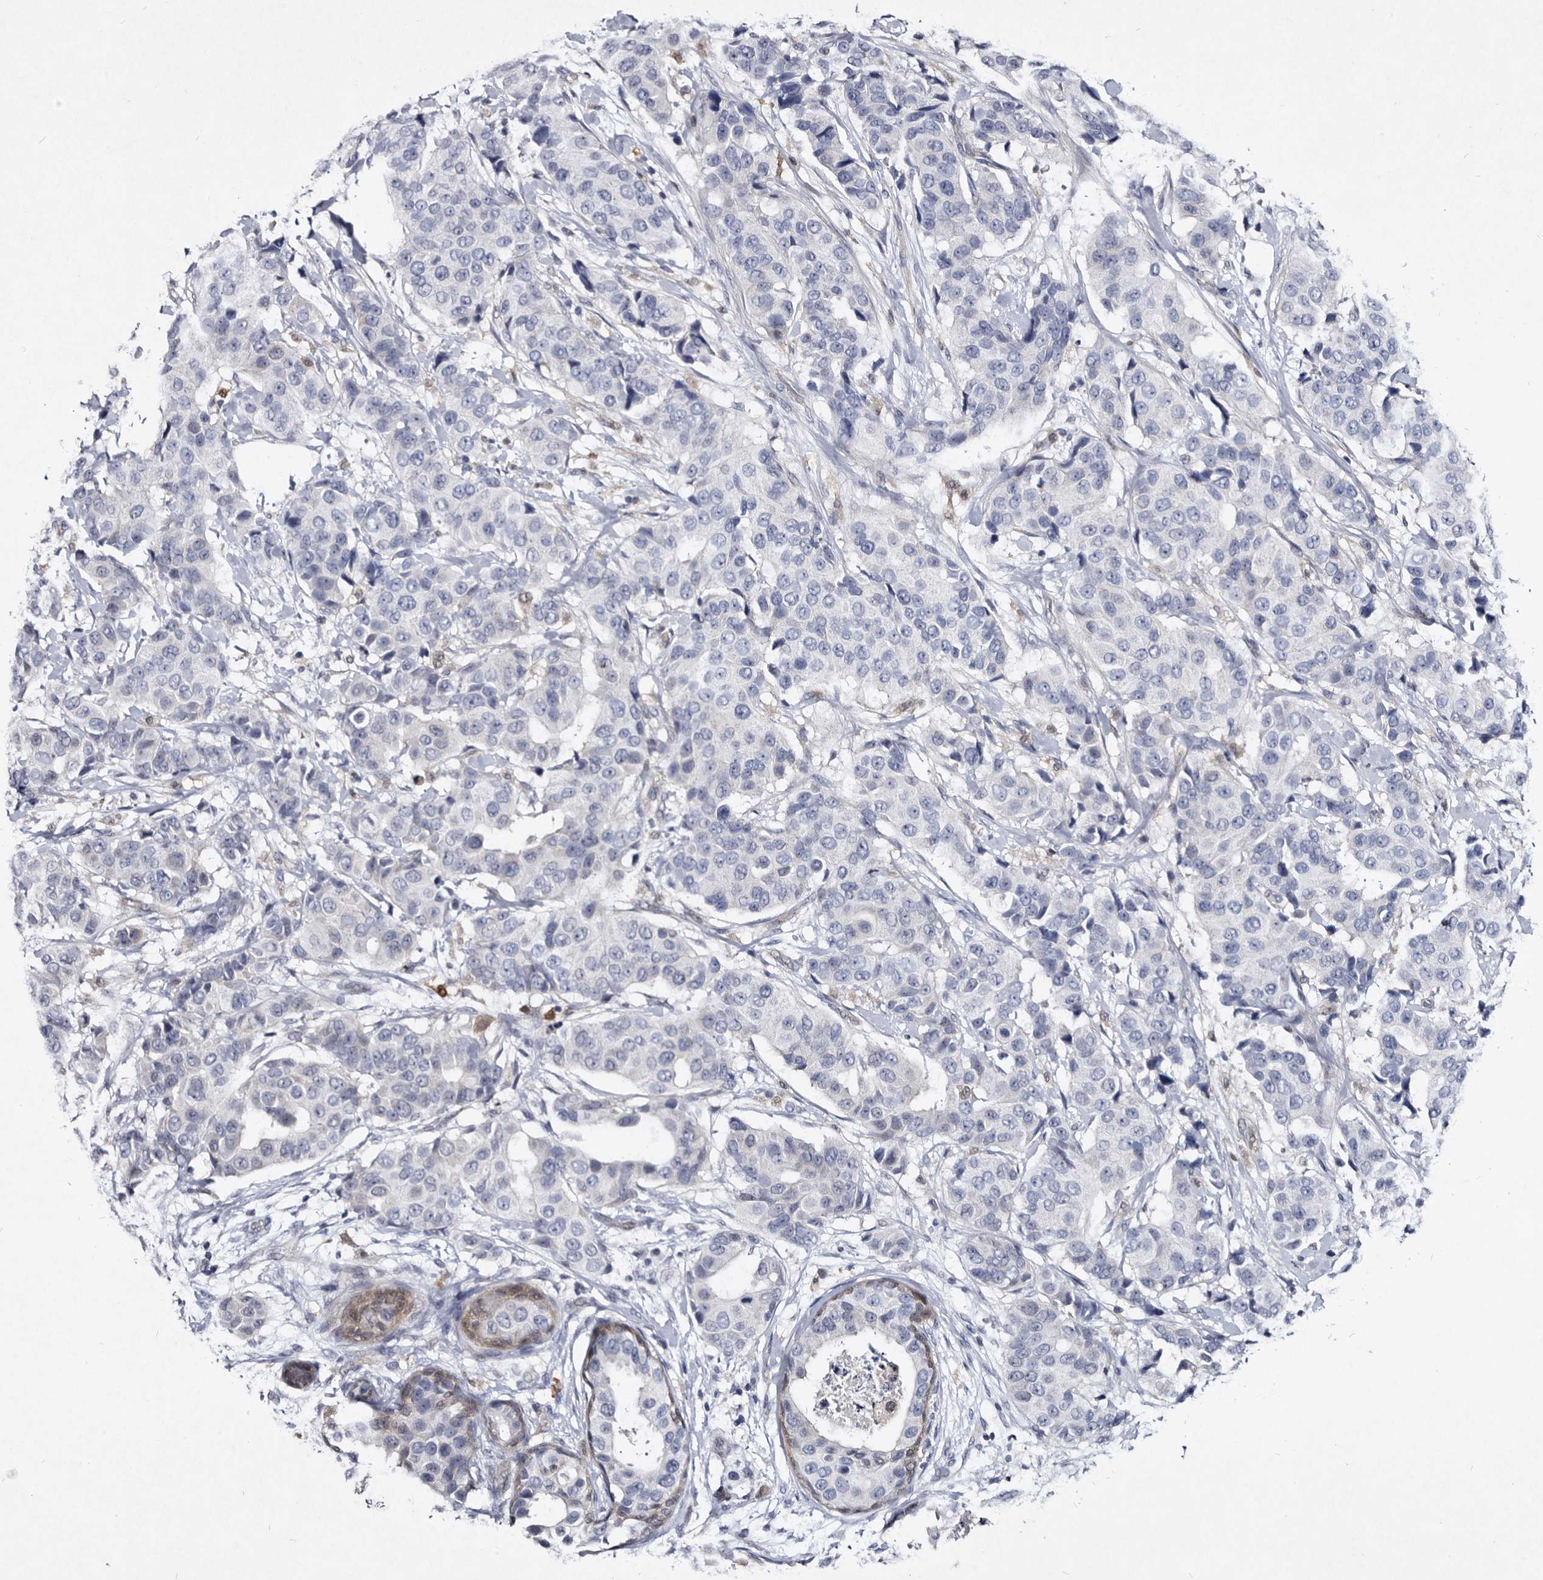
{"staining": {"intensity": "negative", "quantity": "none", "location": "none"}, "tissue": "breast cancer", "cell_type": "Tumor cells", "image_type": "cancer", "snomed": [{"axis": "morphology", "description": "Normal tissue, NOS"}, {"axis": "morphology", "description": "Duct carcinoma"}, {"axis": "topography", "description": "Breast"}], "caption": "High power microscopy micrograph of an immunohistochemistry photomicrograph of breast cancer (intraductal carcinoma), revealing no significant positivity in tumor cells.", "gene": "SERPINB8", "patient": {"sex": "female", "age": 39}}